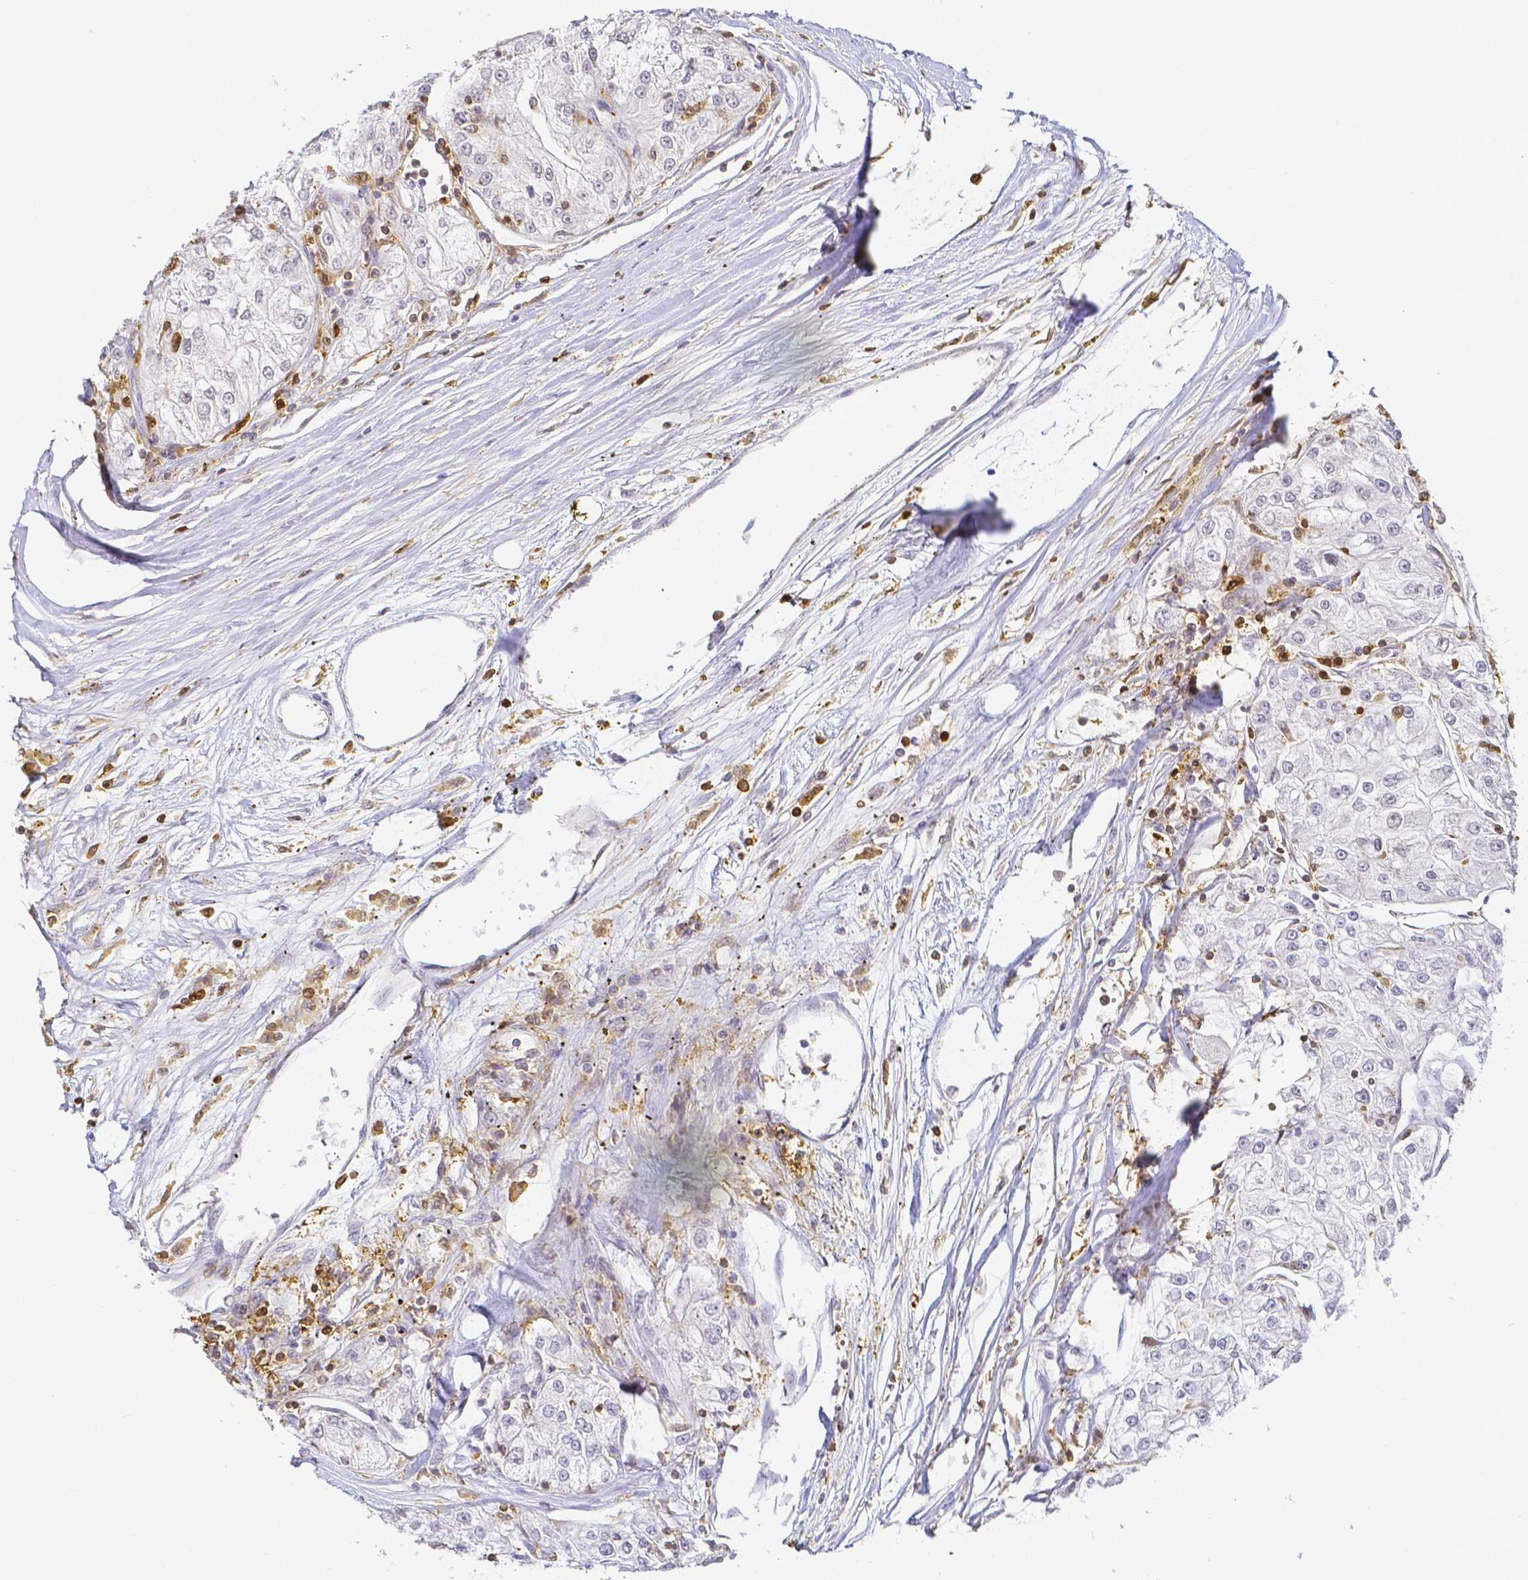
{"staining": {"intensity": "negative", "quantity": "none", "location": "none"}, "tissue": "renal cancer", "cell_type": "Tumor cells", "image_type": "cancer", "snomed": [{"axis": "morphology", "description": "Adenocarcinoma, NOS"}, {"axis": "topography", "description": "Kidney"}], "caption": "High magnification brightfield microscopy of renal cancer stained with DAB (brown) and counterstained with hematoxylin (blue): tumor cells show no significant staining.", "gene": "COTL1", "patient": {"sex": "female", "age": 72}}